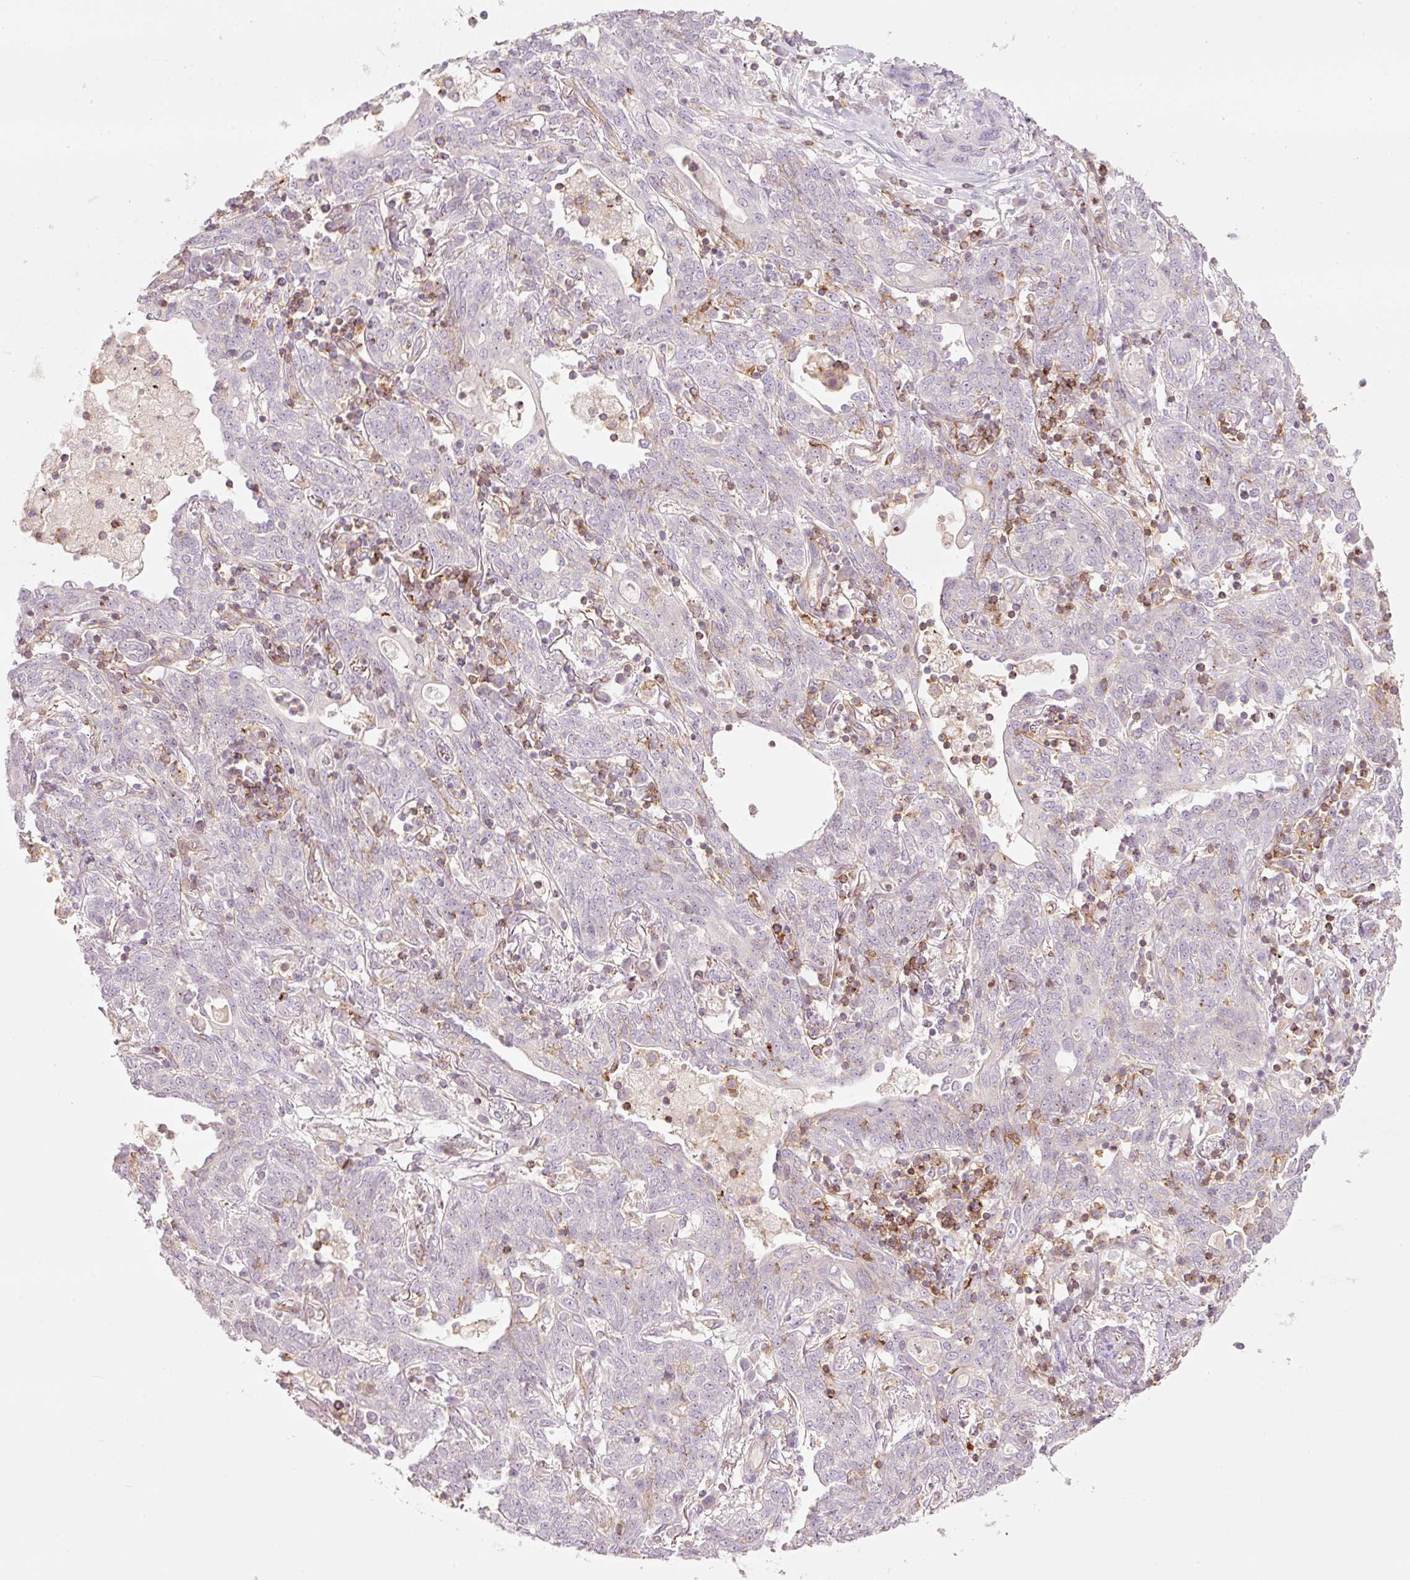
{"staining": {"intensity": "negative", "quantity": "none", "location": "none"}, "tissue": "lung cancer", "cell_type": "Tumor cells", "image_type": "cancer", "snomed": [{"axis": "morphology", "description": "Squamous cell carcinoma, NOS"}, {"axis": "topography", "description": "Lung"}], "caption": "A high-resolution photomicrograph shows IHC staining of lung cancer (squamous cell carcinoma), which displays no significant expression in tumor cells.", "gene": "SIPA1", "patient": {"sex": "female", "age": 70}}